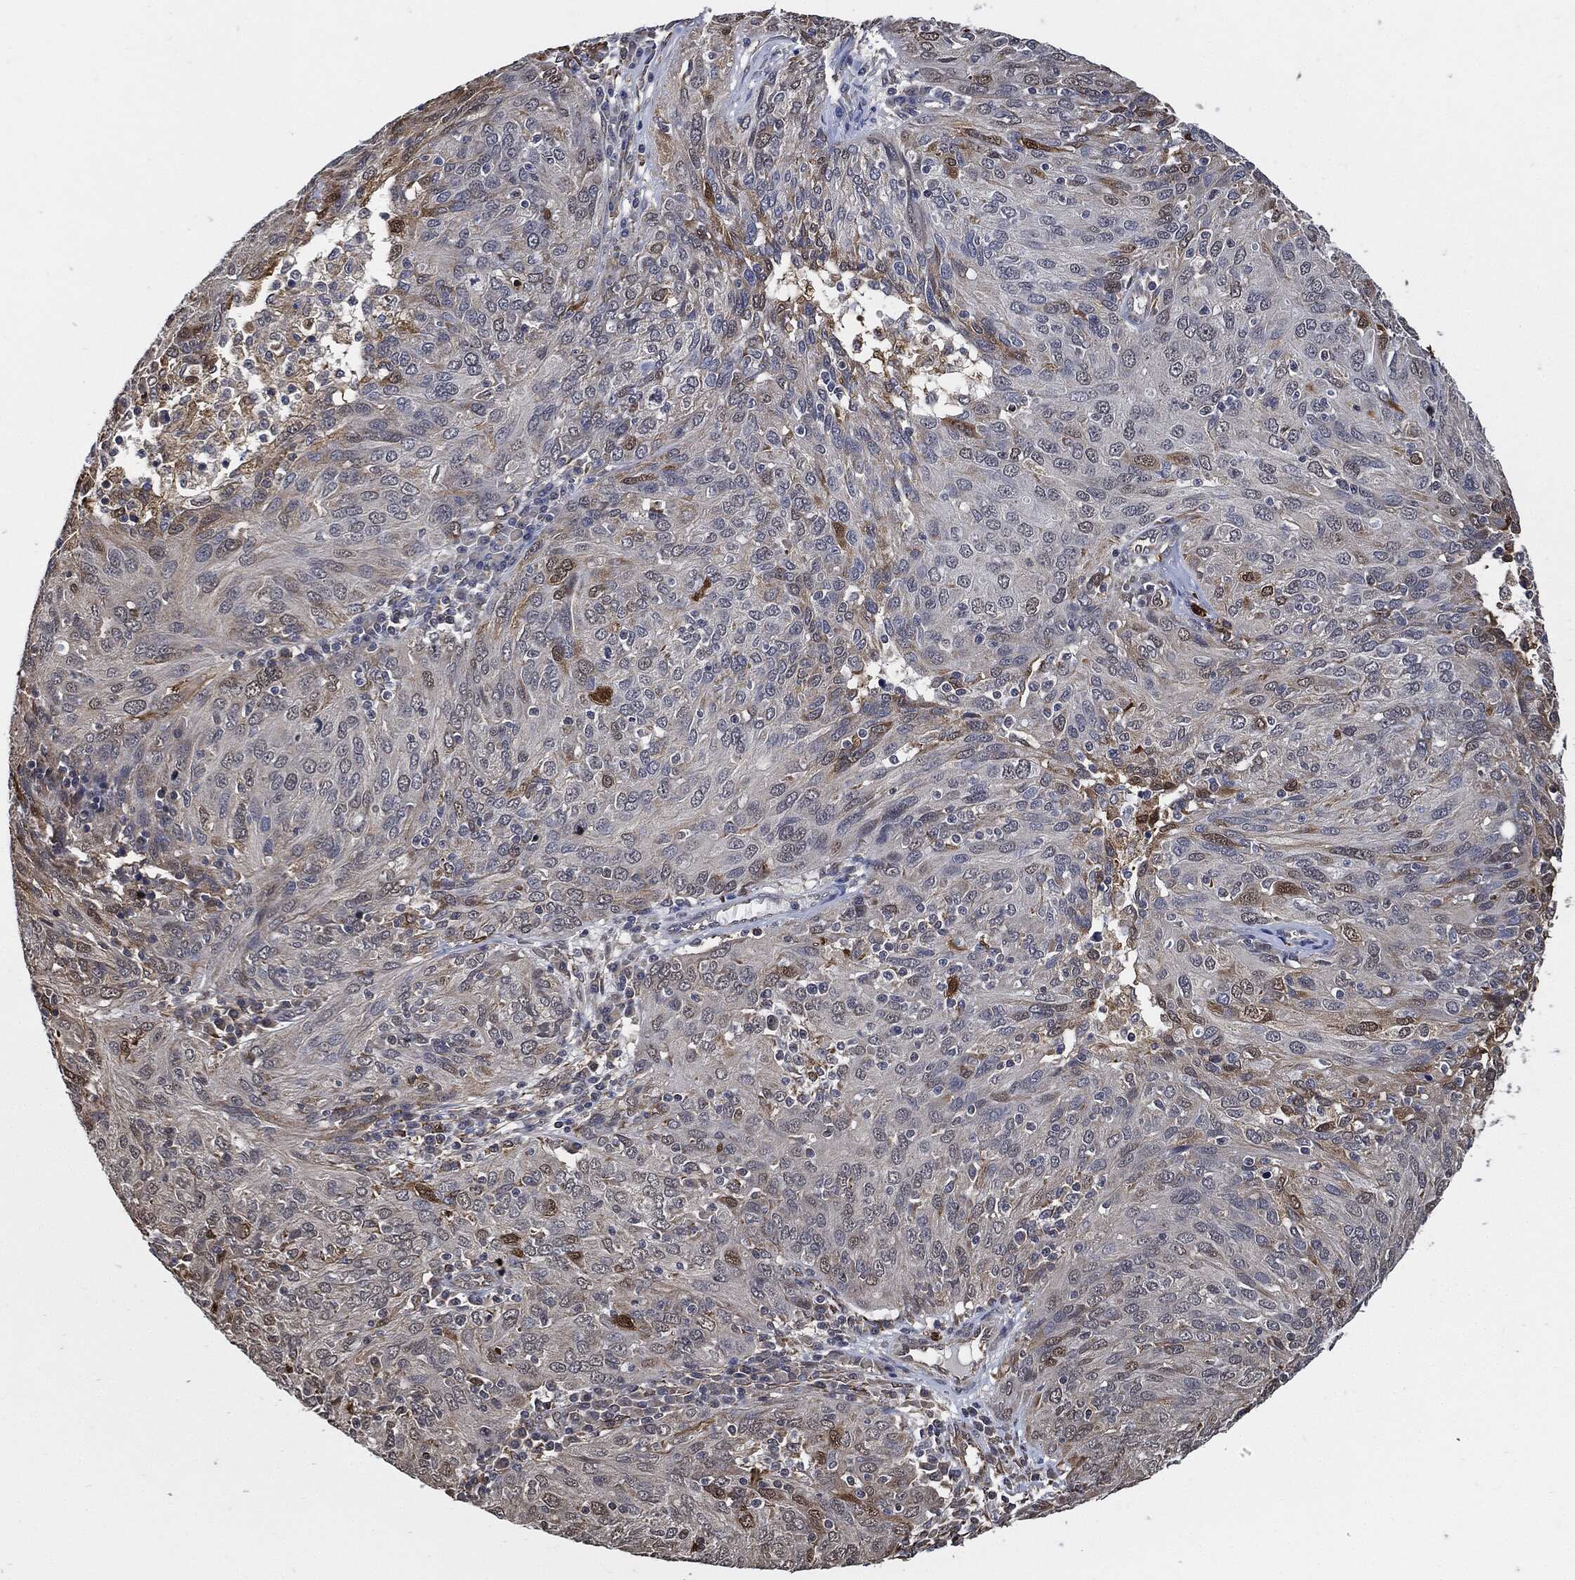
{"staining": {"intensity": "weak", "quantity": "<25%", "location": "cytoplasmic/membranous"}, "tissue": "ovarian cancer", "cell_type": "Tumor cells", "image_type": "cancer", "snomed": [{"axis": "morphology", "description": "Carcinoma, endometroid"}, {"axis": "topography", "description": "Ovary"}], "caption": "Ovarian cancer (endometroid carcinoma) stained for a protein using immunohistochemistry exhibits no positivity tumor cells.", "gene": "S100A9", "patient": {"sex": "female", "age": 50}}